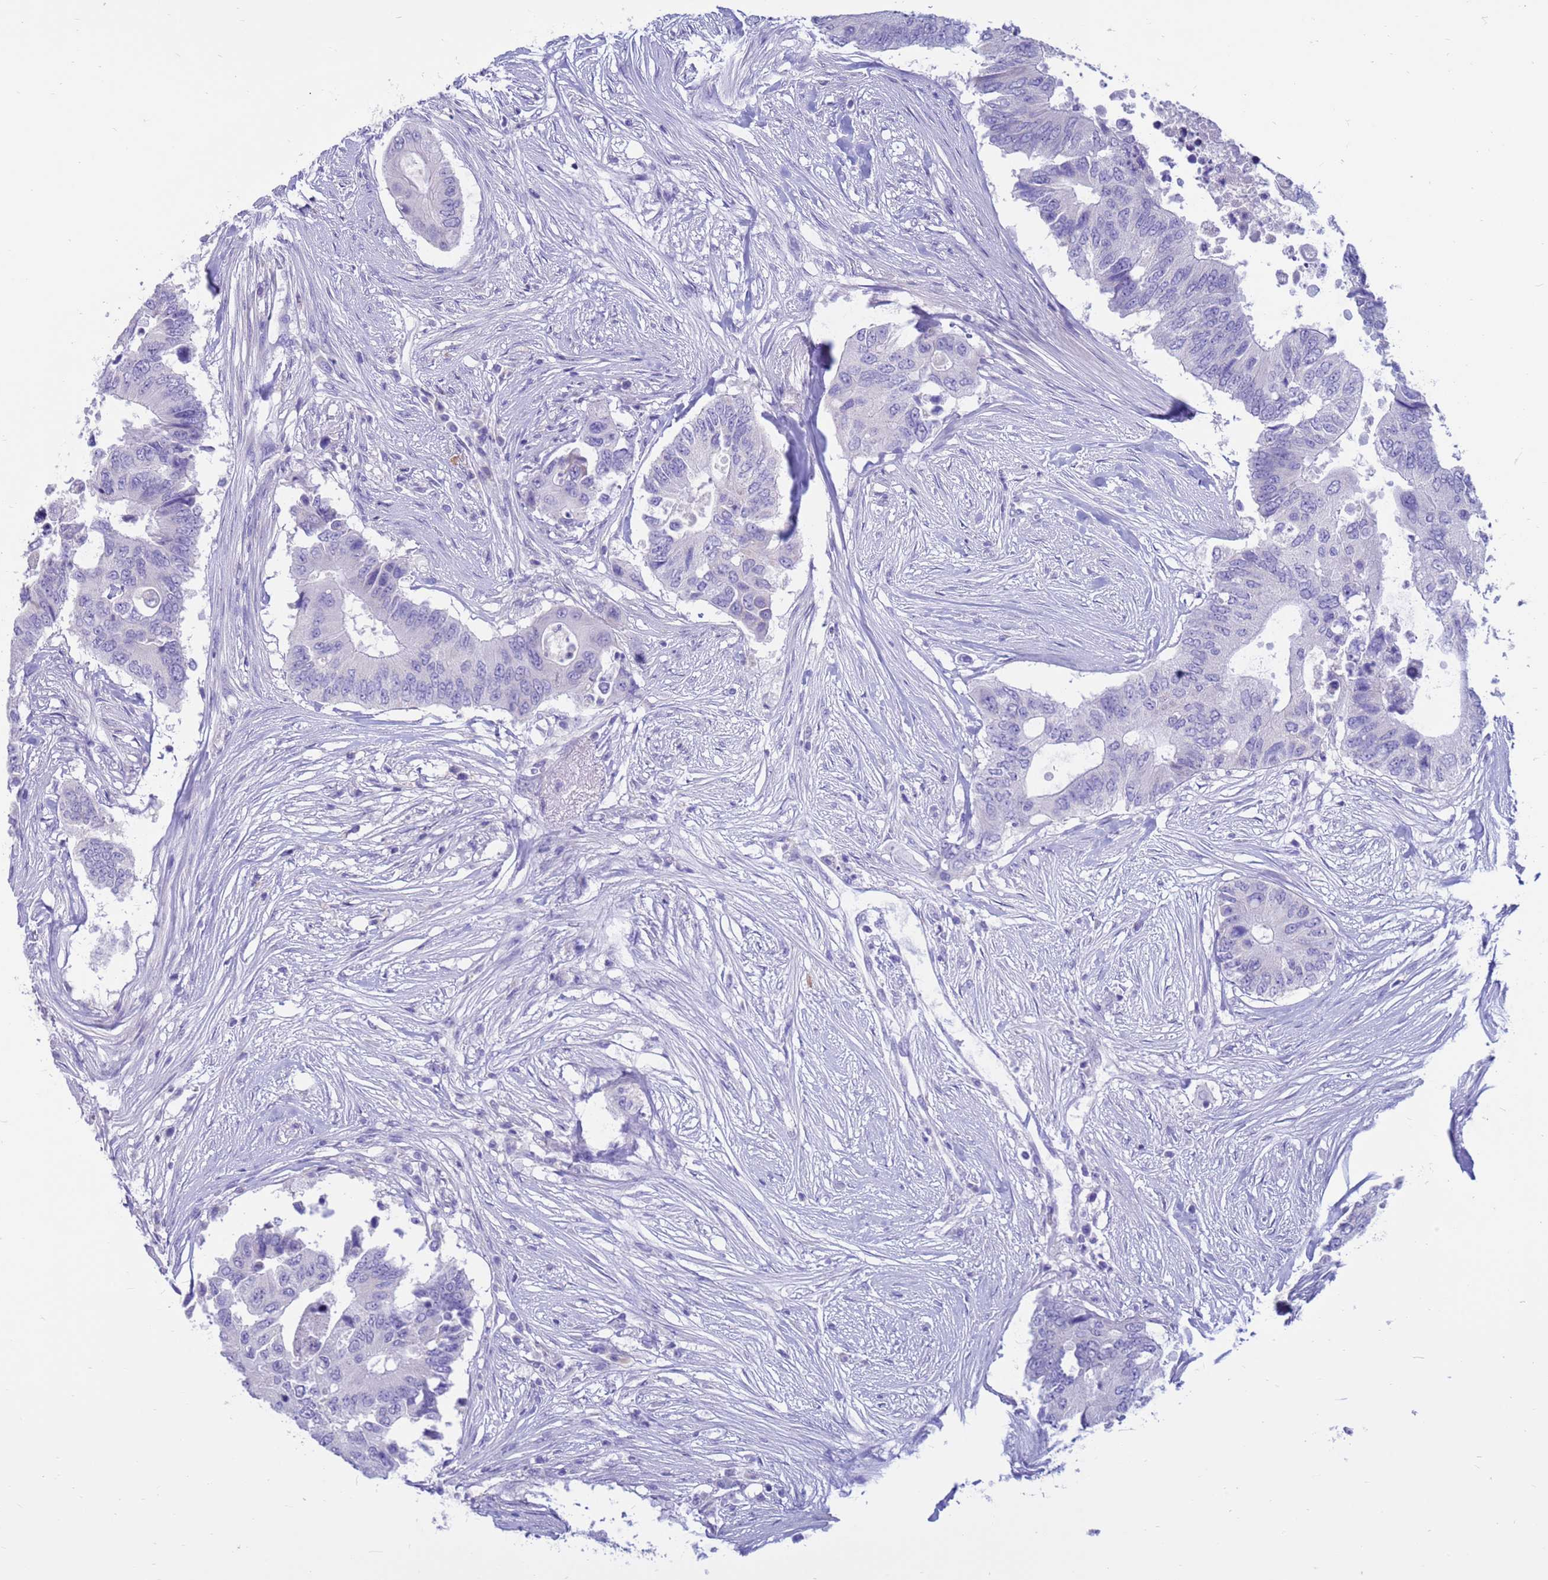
{"staining": {"intensity": "negative", "quantity": "none", "location": "none"}, "tissue": "colorectal cancer", "cell_type": "Tumor cells", "image_type": "cancer", "snomed": [{"axis": "morphology", "description": "Adenocarcinoma, NOS"}, {"axis": "topography", "description": "Colon"}], "caption": "Immunohistochemistry (IHC) of human colorectal cancer (adenocarcinoma) exhibits no positivity in tumor cells.", "gene": "PDE10A", "patient": {"sex": "male", "age": 71}}